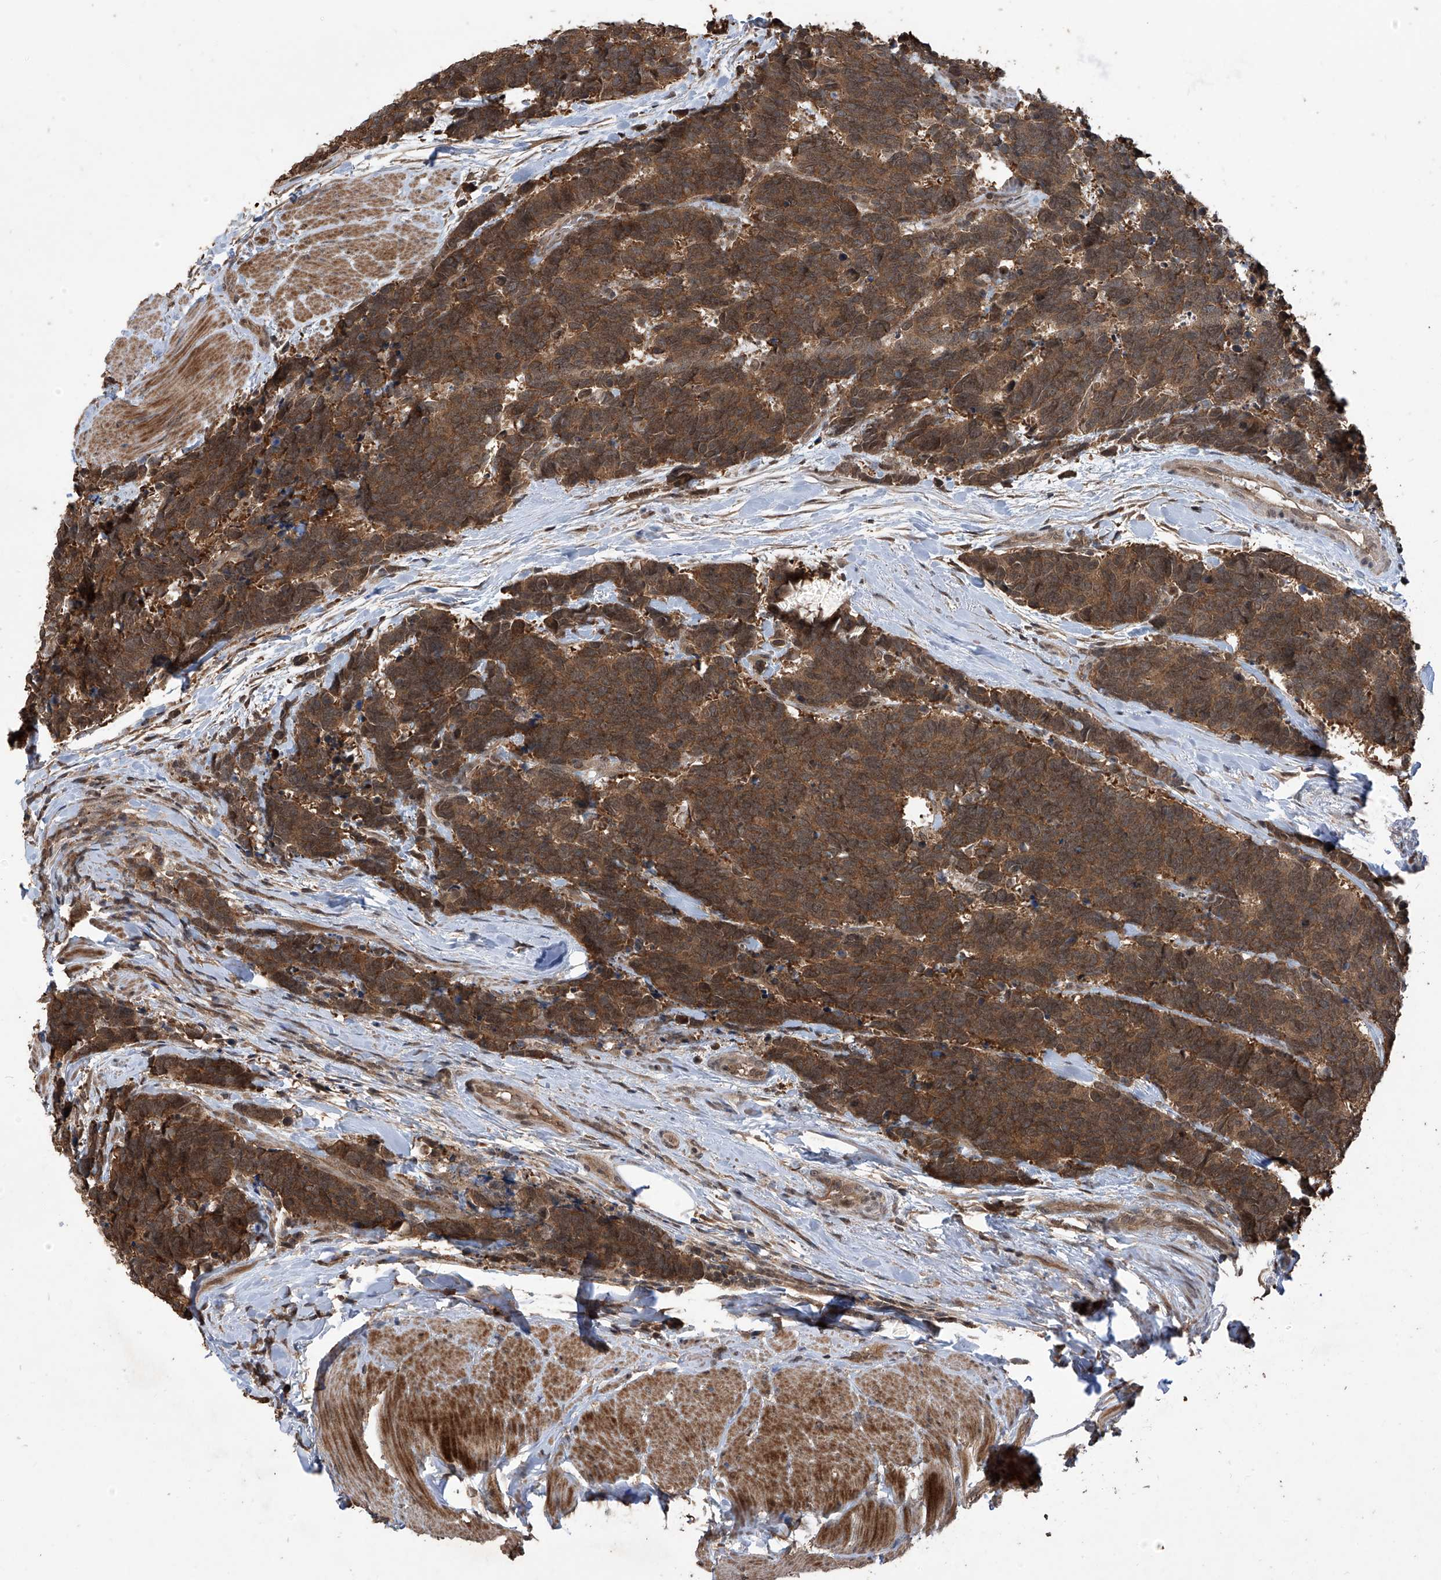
{"staining": {"intensity": "moderate", "quantity": ">75%", "location": "cytoplasmic/membranous,nuclear"}, "tissue": "carcinoid", "cell_type": "Tumor cells", "image_type": "cancer", "snomed": [{"axis": "morphology", "description": "Carcinoma, NOS"}, {"axis": "morphology", "description": "Carcinoid, malignant, NOS"}, {"axis": "topography", "description": "Urinary bladder"}], "caption": "Immunohistochemistry (IHC) (DAB (3,3'-diaminobenzidine)) staining of carcinoid displays moderate cytoplasmic/membranous and nuclear protein positivity in about >75% of tumor cells. (brown staining indicates protein expression, while blue staining denotes nuclei).", "gene": "LYSMD4", "patient": {"sex": "male", "age": 57}}